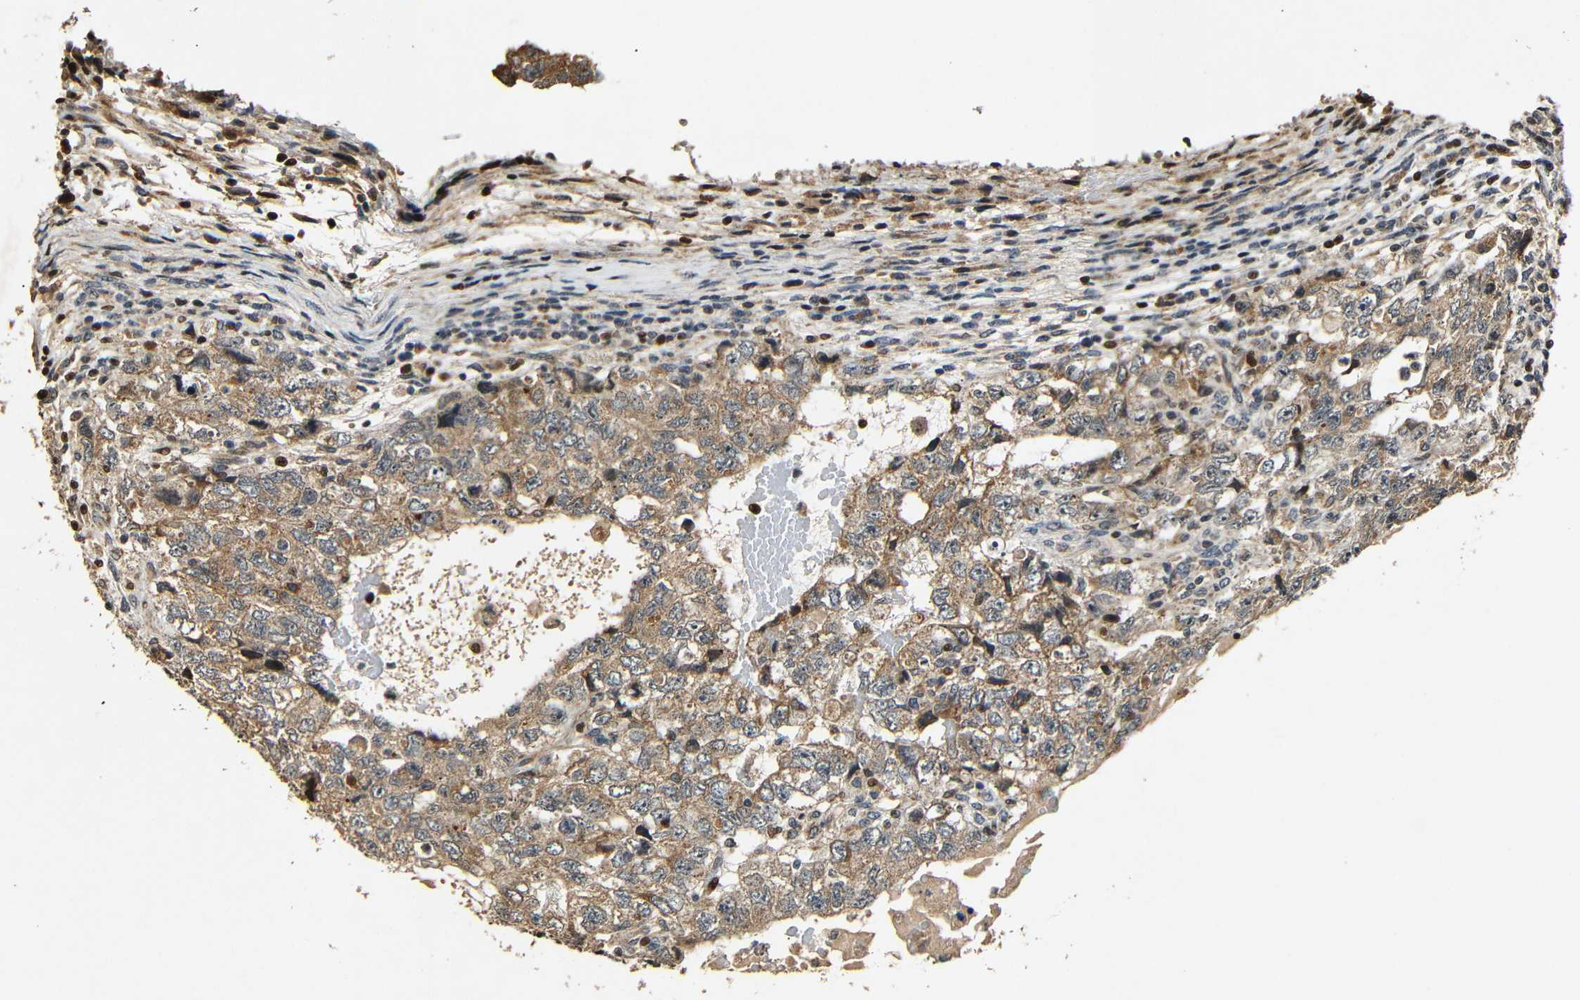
{"staining": {"intensity": "moderate", "quantity": ">75%", "location": "cytoplasmic/membranous"}, "tissue": "testis cancer", "cell_type": "Tumor cells", "image_type": "cancer", "snomed": [{"axis": "morphology", "description": "Carcinoma, Embryonal, NOS"}, {"axis": "topography", "description": "Testis"}], "caption": "The micrograph exhibits a brown stain indicating the presence of a protein in the cytoplasmic/membranous of tumor cells in testis cancer (embryonal carcinoma).", "gene": "KAZALD1", "patient": {"sex": "male", "age": 36}}